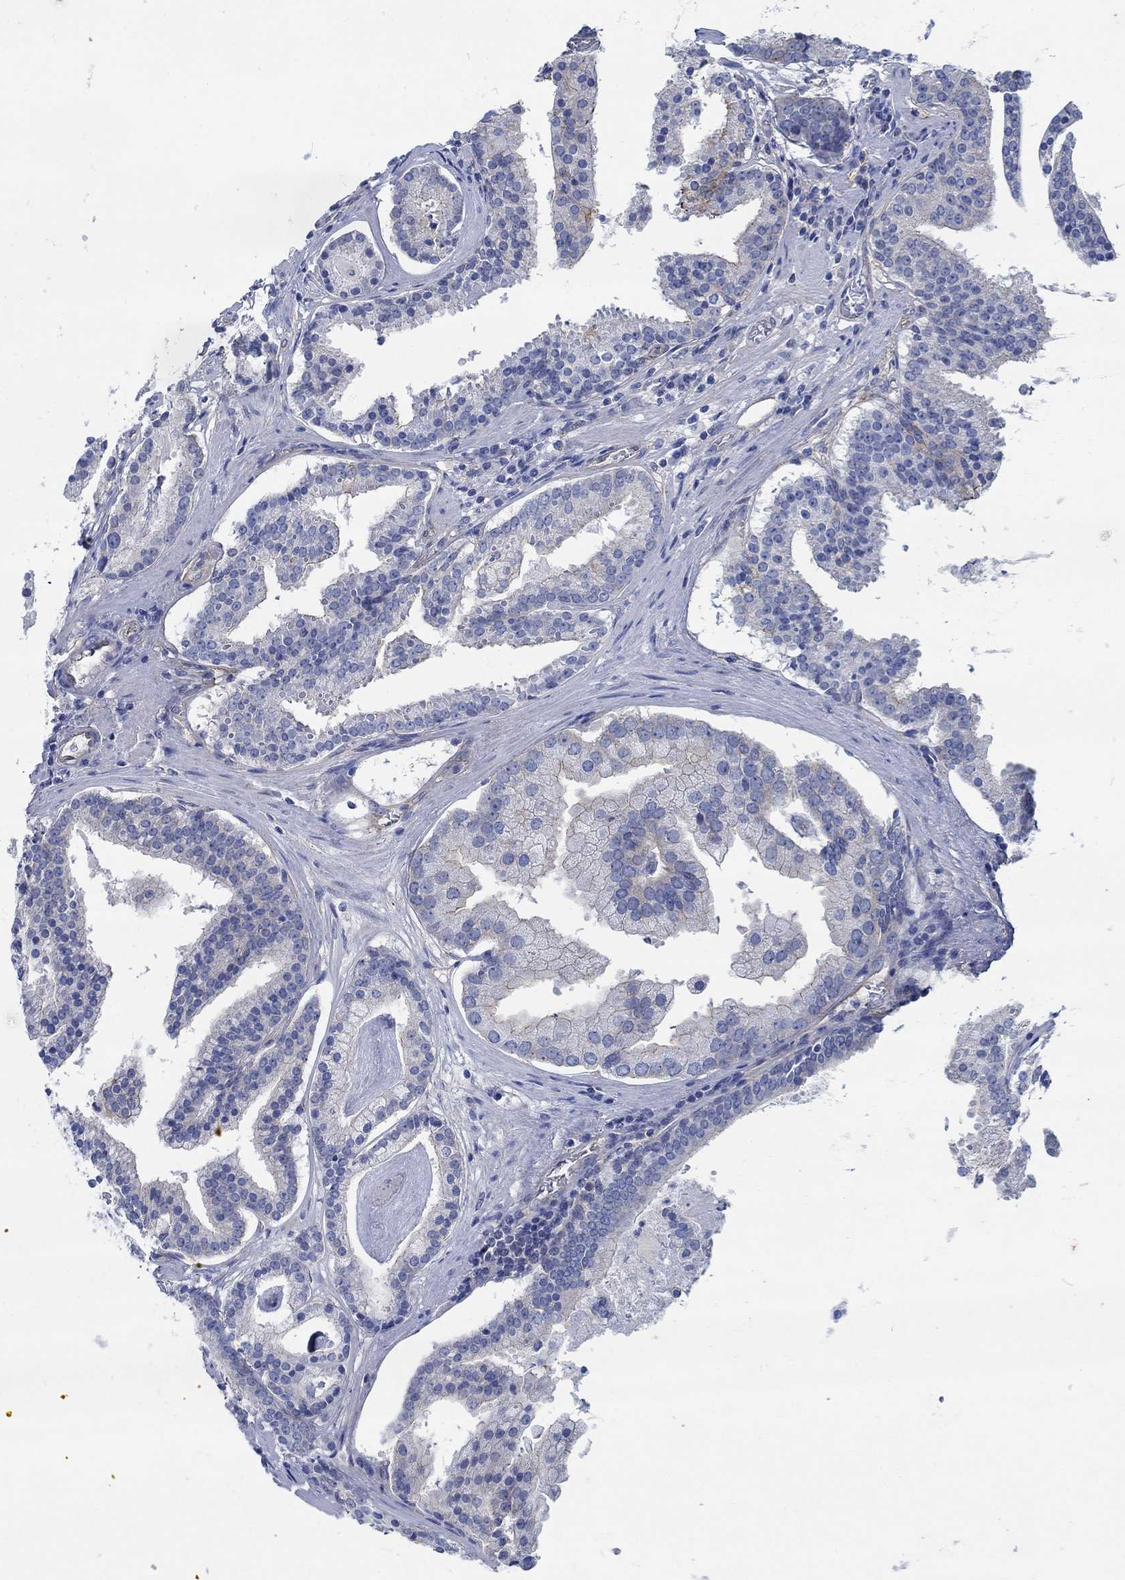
{"staining": {"intensity": "negative", "quantity": "none", "location": "none"}, "tissue": "prostate cancer", "cell_type": "Tumor cells", "image_type": "cancer", "snomed": [{"axis": "morphology", "description": "Adenocarcinoma, NOS"}, {"axis": "topography", "description": "Prostate and seminal vesicle, NOS"}, {"axis": "topography", "description": "Prostate"}], "caption": "A micrograph of human prostate cancer is negative for staining in tumor cells.", "gene": "TMEM198", "patient": {"sex": "male", "age": 44}}